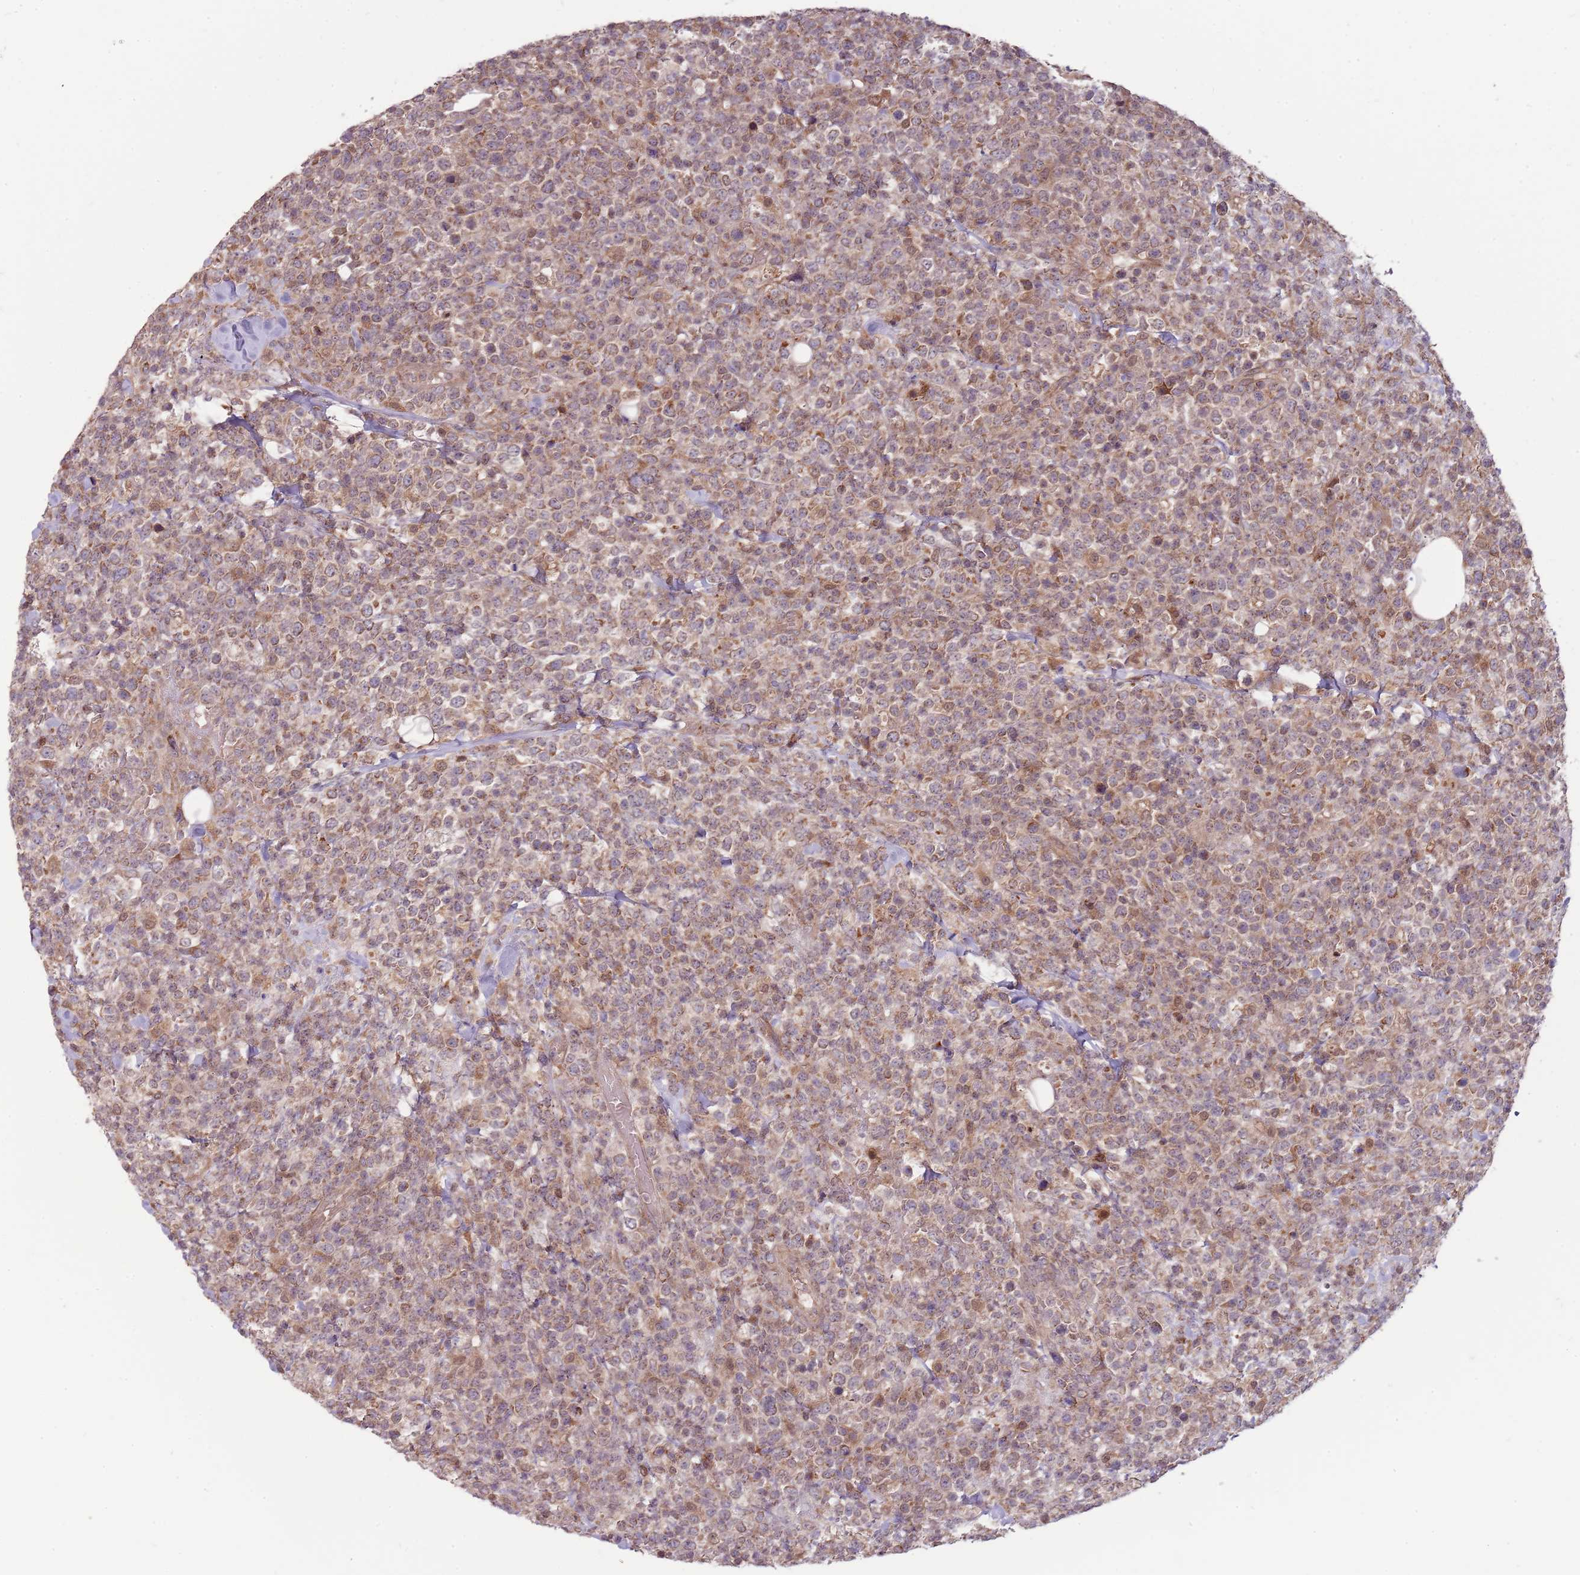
{"staining": {"intensity": "weak", "quantity": "25%-75%", "location": "cytoplasmic/membranous"}, "tissue": "lymphoma", "cell_type": "Tumor cells", "image_type": "cancer", "snomed": [{"axis": "morphology", "description": "Malignant lymphoma, non-Hodgkin's type, High grade"}, {"axis": "topography", "description": "Colon"}], "caption": "DAB (3,3'-diaminobenzidine) immunohistochemical staining of malignant lymphoma, non-Hodgkin's type (high-grade) exhibits weak cytoplasmic/membranous protein staining in approximately 25%-75% of tumor cells.", "gene": "RNF181", "patient": {"sex": "female", "age": 53}}